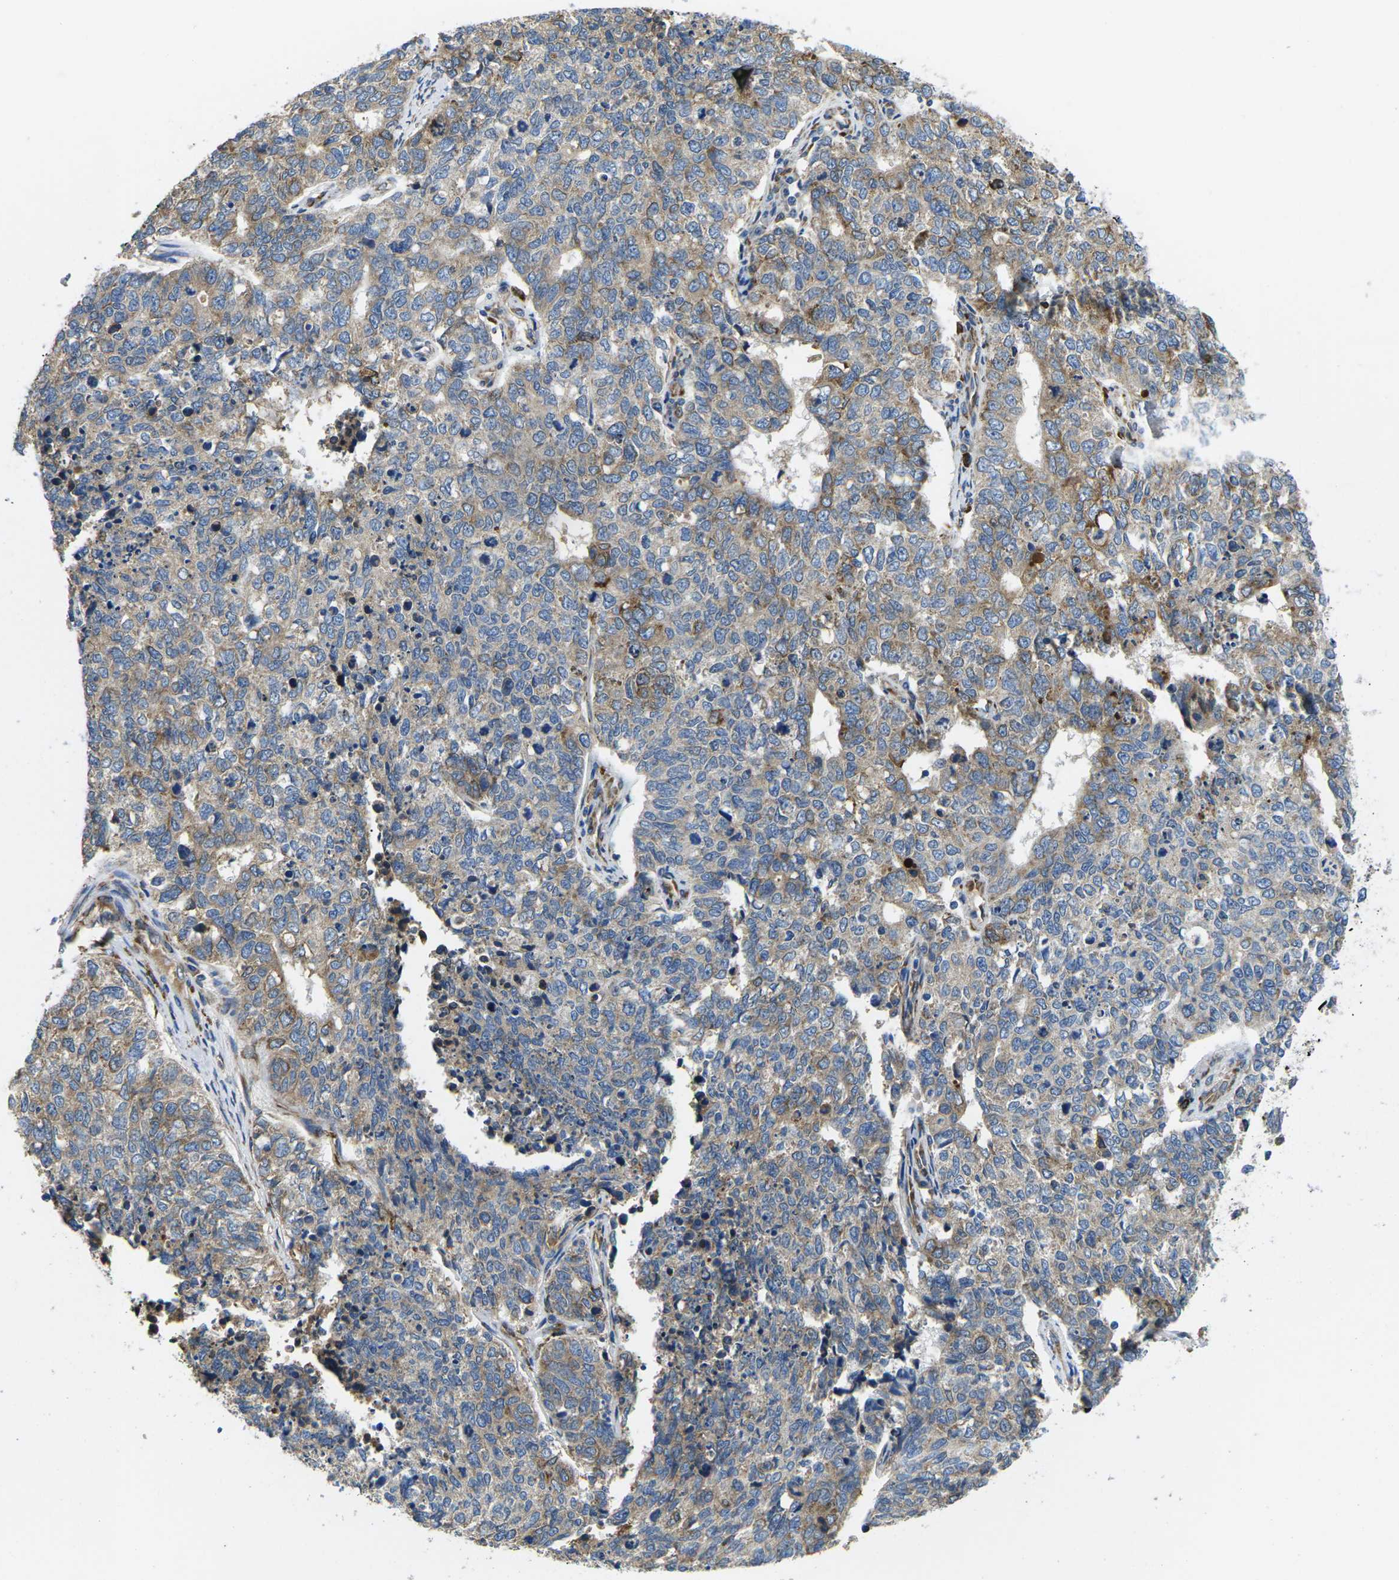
{"staining": {"intensity": "weak", "quantity": "25%-75%", "location": "cytoplasmic/membranous"}, "tissue": "cervical cancer", "cell_type": "Tumor cells", "image_type": "cancer", "snomed": [{"axis": "morphology", "description": "Squamous cell carcinoma, NOS"}, {"axis": "topography", "description": "Cervix"}], "caption": "Human cervical cancer stained with a protein marker exhibits weak staining in tumor cells.", "gene": "PDZD8", "patient": {"sex": "female", "age": 63}}